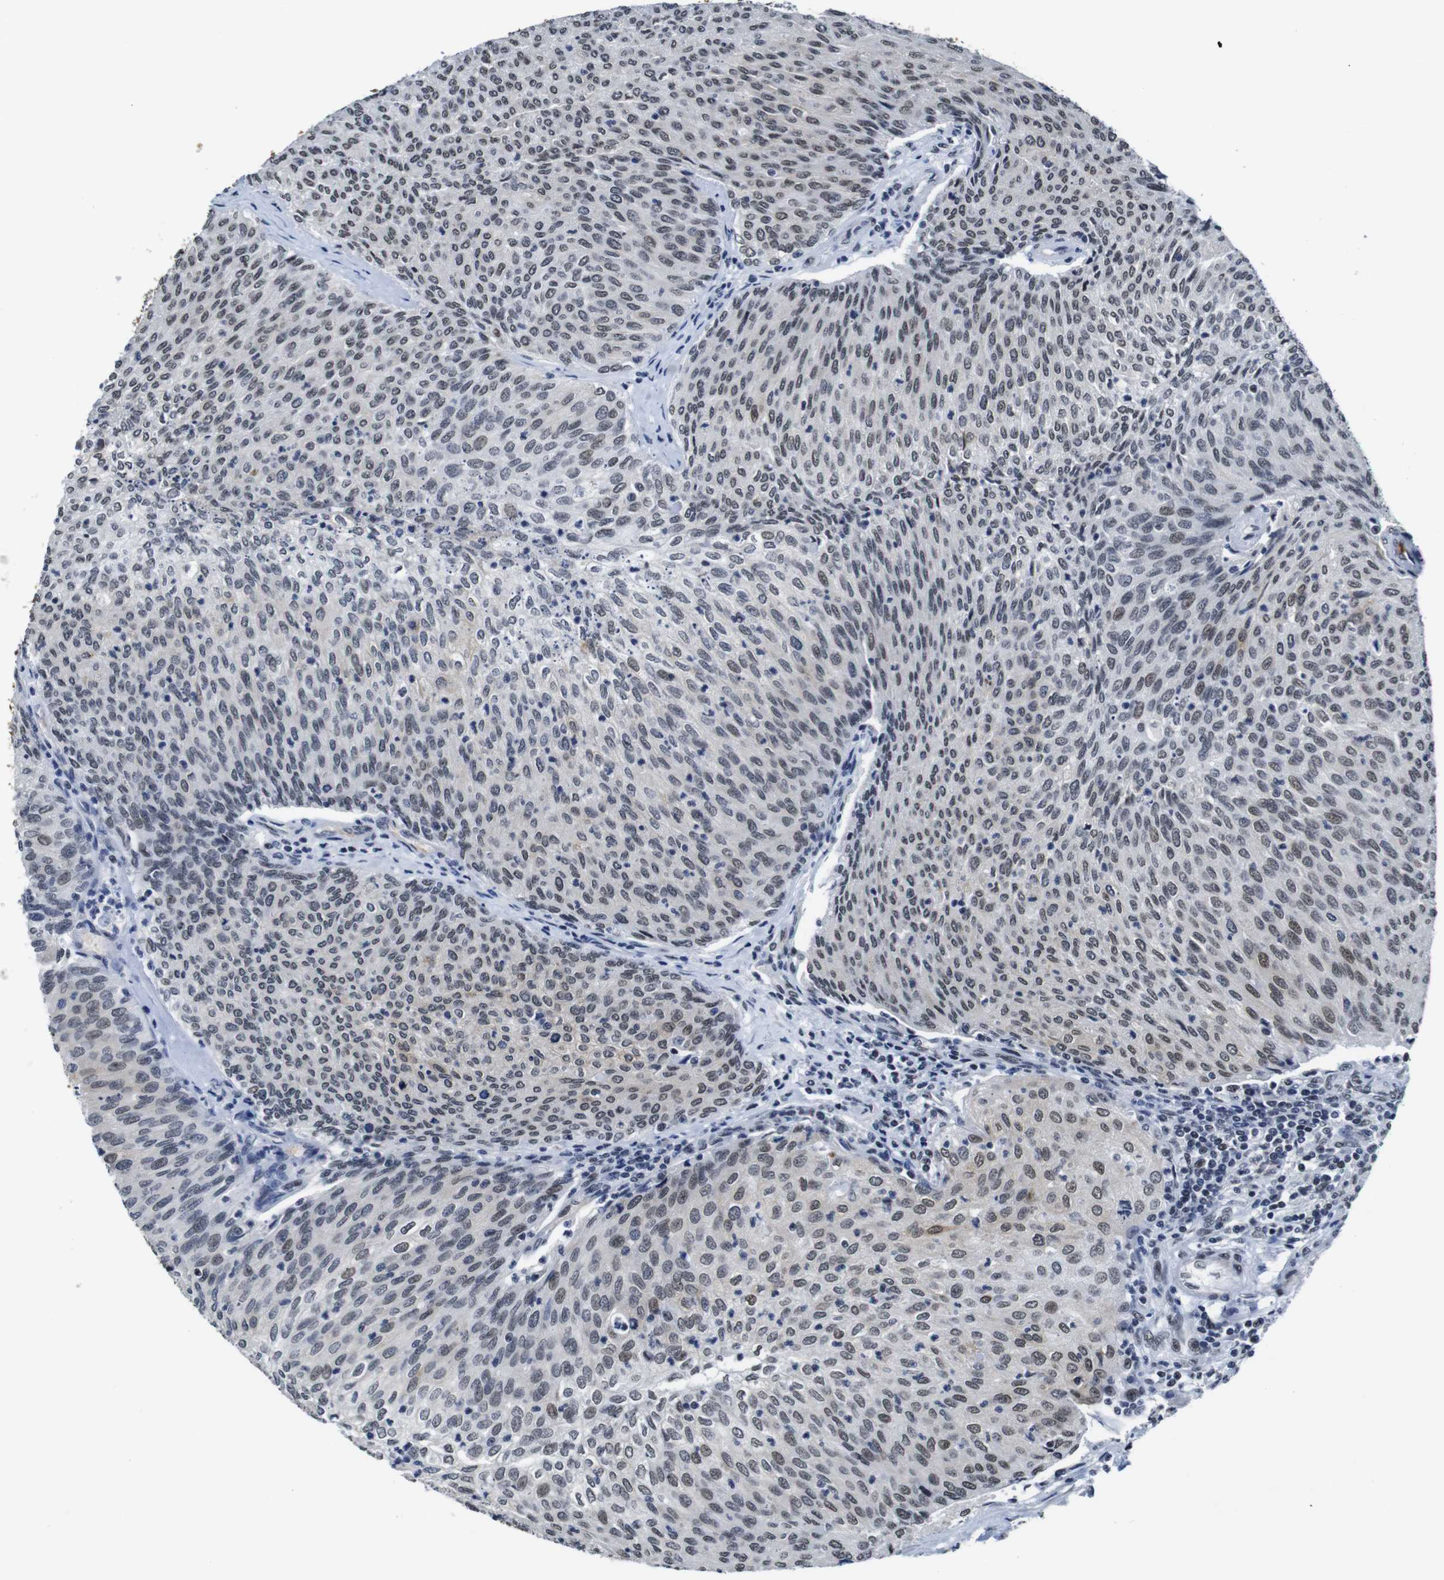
{"staining": {"intensity": "weak", "quantity": ">75%", "location": "nuclear"}, "tissue": "urothelial cancer", "cell_type": "Tumor cells", "image_type": "cancer", "snomed": [{"axis": "morphology", "description": "Urothelial carcinoma, Low grade"}, {"axis": "topography", "description": "Urinary bladder"}], "caption": "Human urothelial cancer stained with a brown dye exhibits weak nuclear positive staining in approximately >75% of tumor cells.", "gene": "ILDR2", "patient": {"sex": "female", "age": 79}}